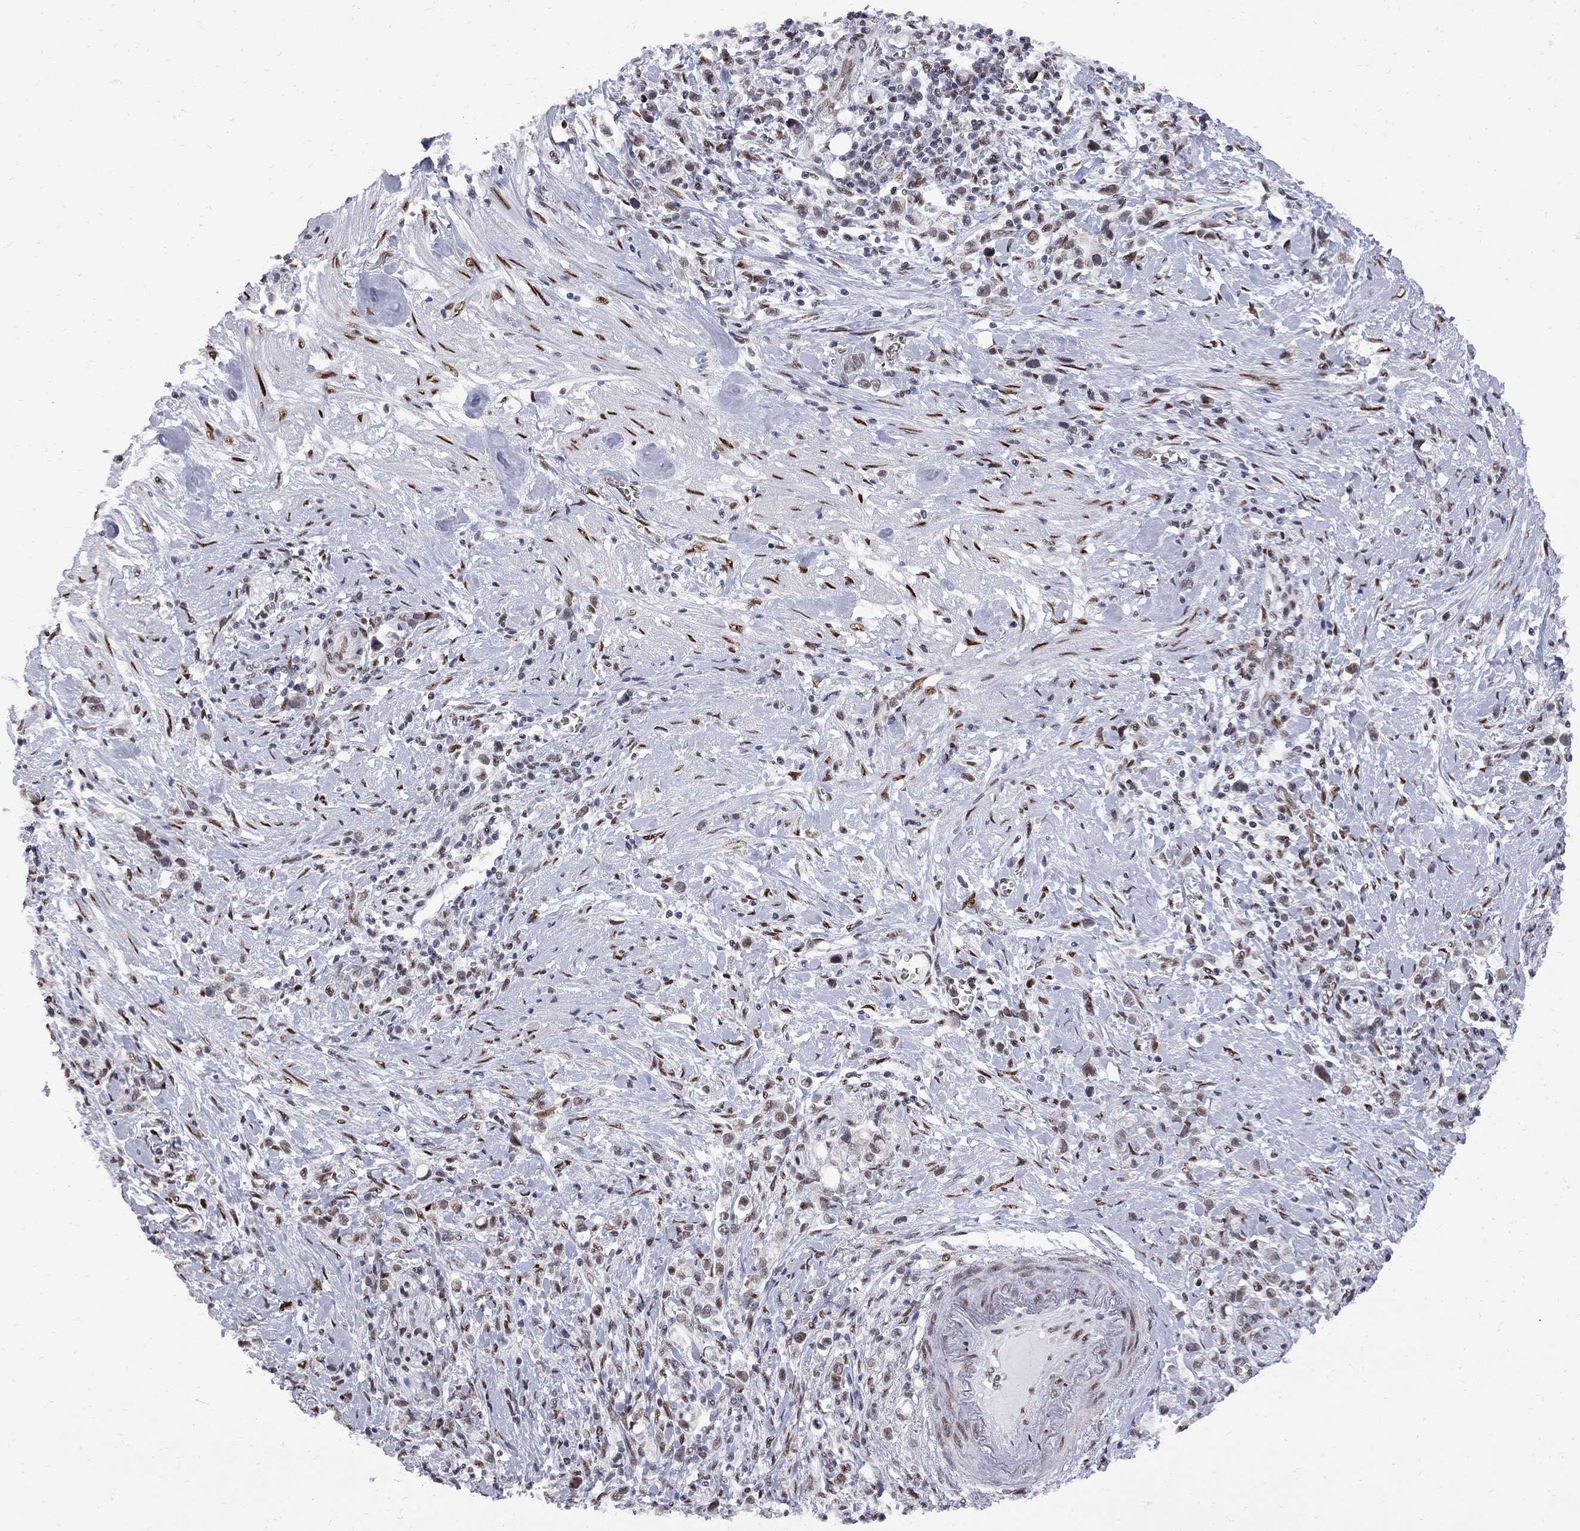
{"staining": {"intensity": "moderate", "quantity": "<25%", "location": "nuclear"}, "tissue": "stomach cancer", "cell_type": "Tumor cells", "image_type": "cancer", "snomed": [{"axis": "morphology", "description": "Adenocarcinoma, NOS"}, {"axis": "topography", "description": "Stomach"}], "caption": "High-power microscopy captured an immunohistochemistry image of adenocarcinoma (stomach), revealing moderate nuclear positivity in about <25% of tumor cells.", "gene": "ZBTB47", "patient": {"sex": "male", "age": 63}}